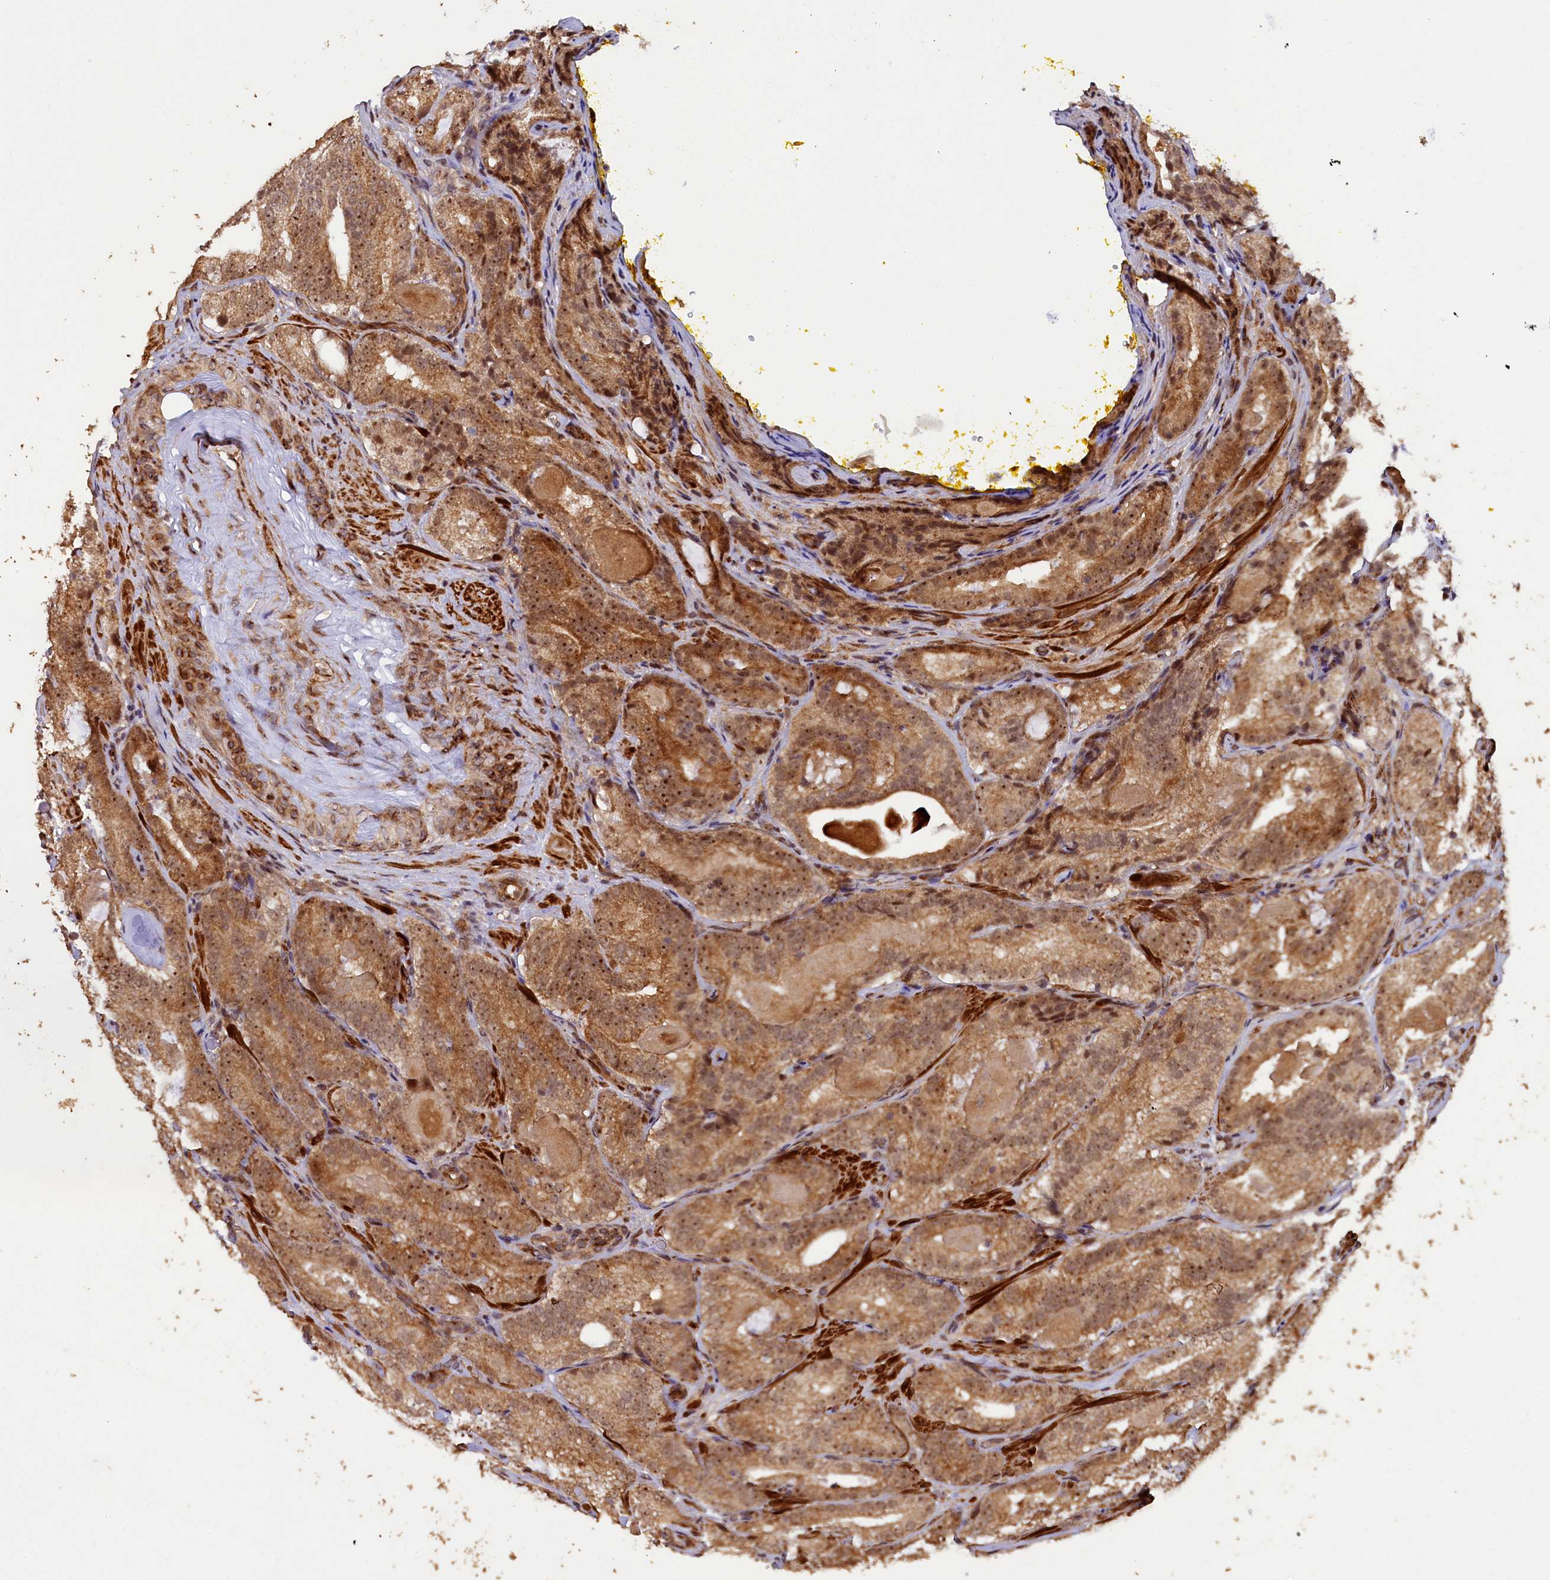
{"staining": {"intensity": "moderate", "quantity": ">75%", "location": "cytoplasmic/membranous,nuclear"}, "tissue": "prostate cancer", "cell_type": "Tumor cells", "image_type": "cancer", "snomed": [{"axis": "morphology", "description": "Adenocarcinoma, High grade"}, {"axis": "topography", "description": "Prostate"}], "caption": "IHC histopathology image of neoplastic tissue: human prostate cancer (high-grade adenocarcinoma) stained using immunohistochemistry (IHC) displays medium levels of moderate protein expression localized specifically in the cytoplasmic/membranous and nuclear of tumor cells, appearing as a cytoplasmic/membranous and nuclear brown color.", "gene": "SHPRH", "patient": {"sex": "male", "age": 57}}